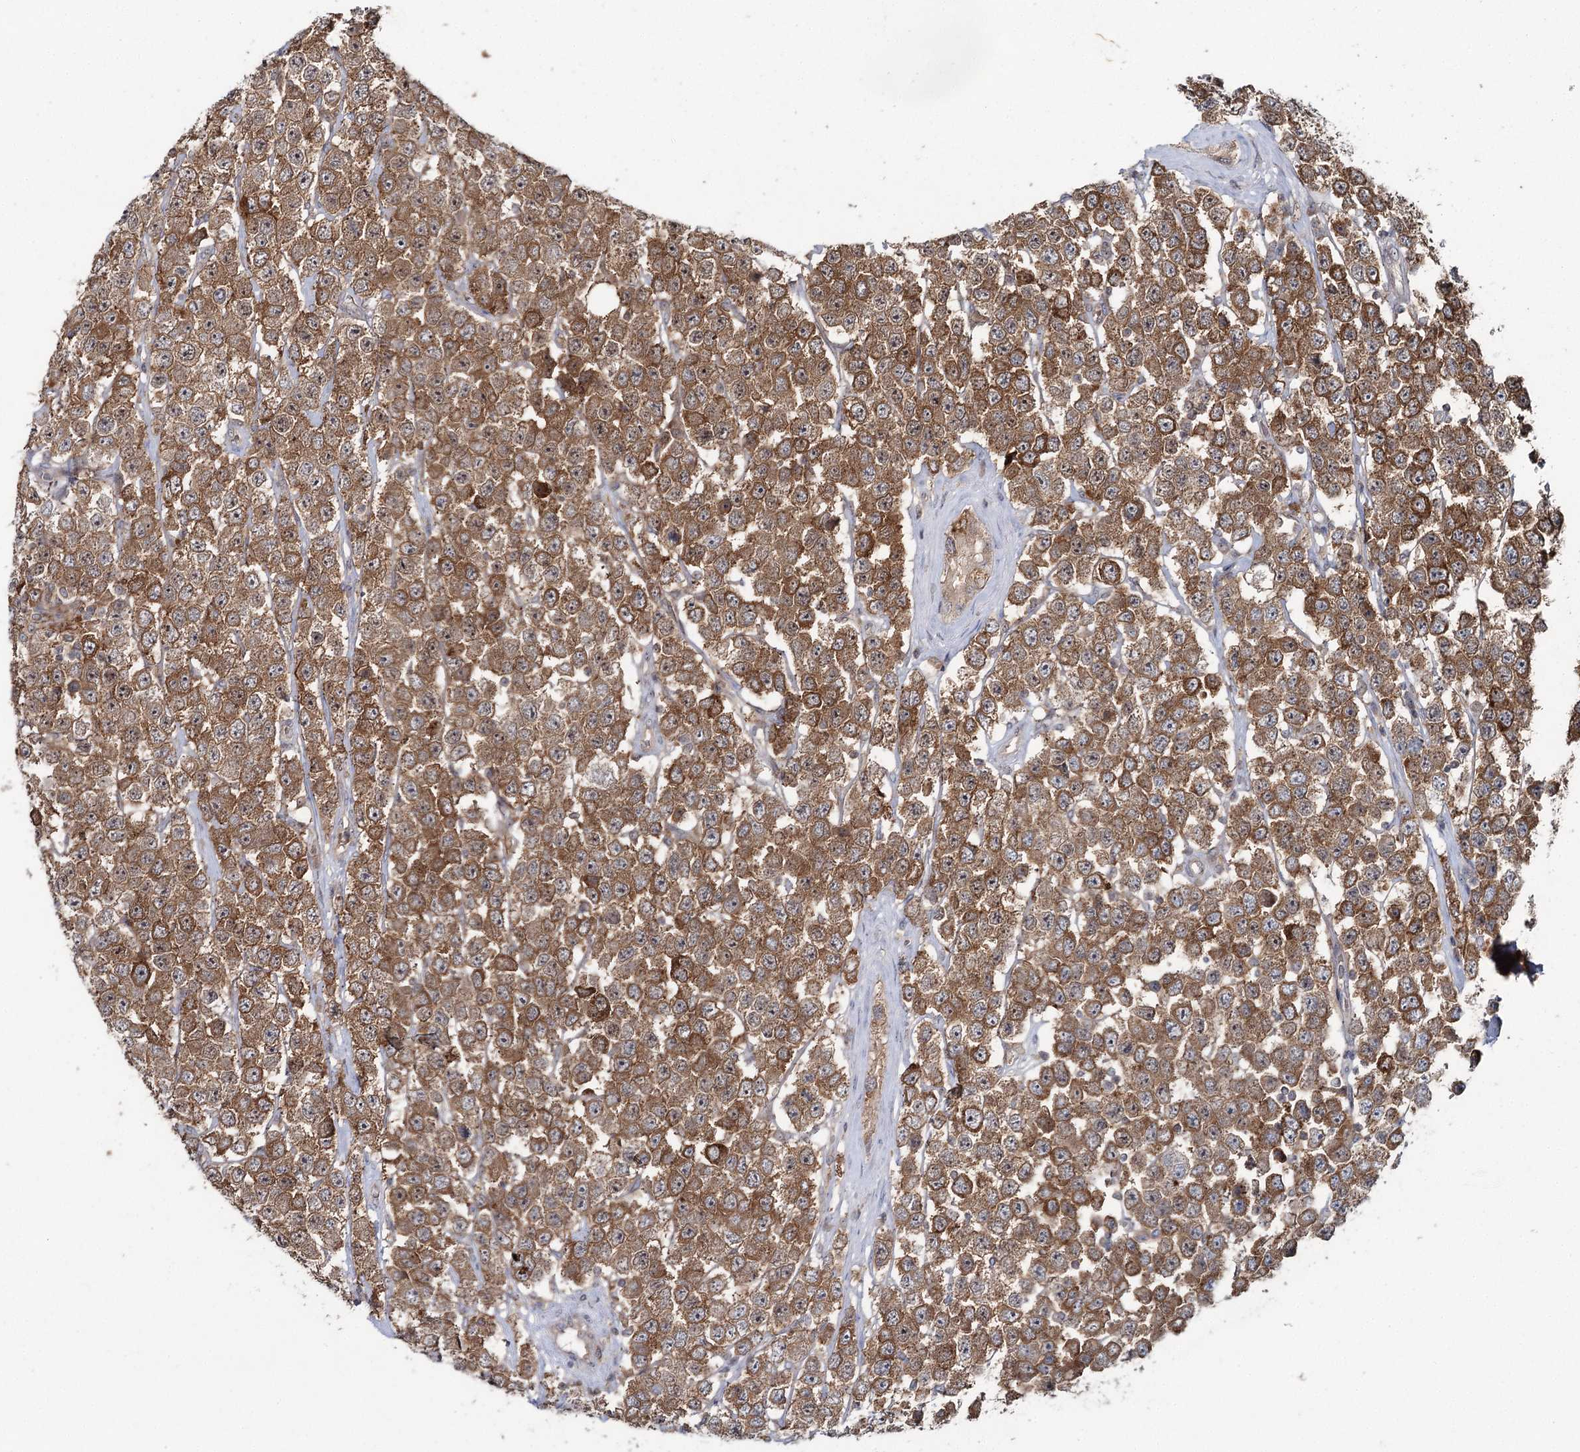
{"staining": {"intensity": "moderate", "quantity": ">75%", "location": "cytoplasmic/membranous"}, "tissue": "testis cancer", "cell_type": "Tumor cells", "image_type": "cancer", "snomed": [{"axis": "morphology", "description": "Seminoma, NOS"}, {"axis": "topography", "description": "Testis"}], "caption": "Moderate cytoplasmic/membranous expression for a protein is identified in about >75% of tumor cells of testis seminoma using immunohistochemistry.", "gene": "WDR44", "patient": {"sex": "male", "age": 28}}